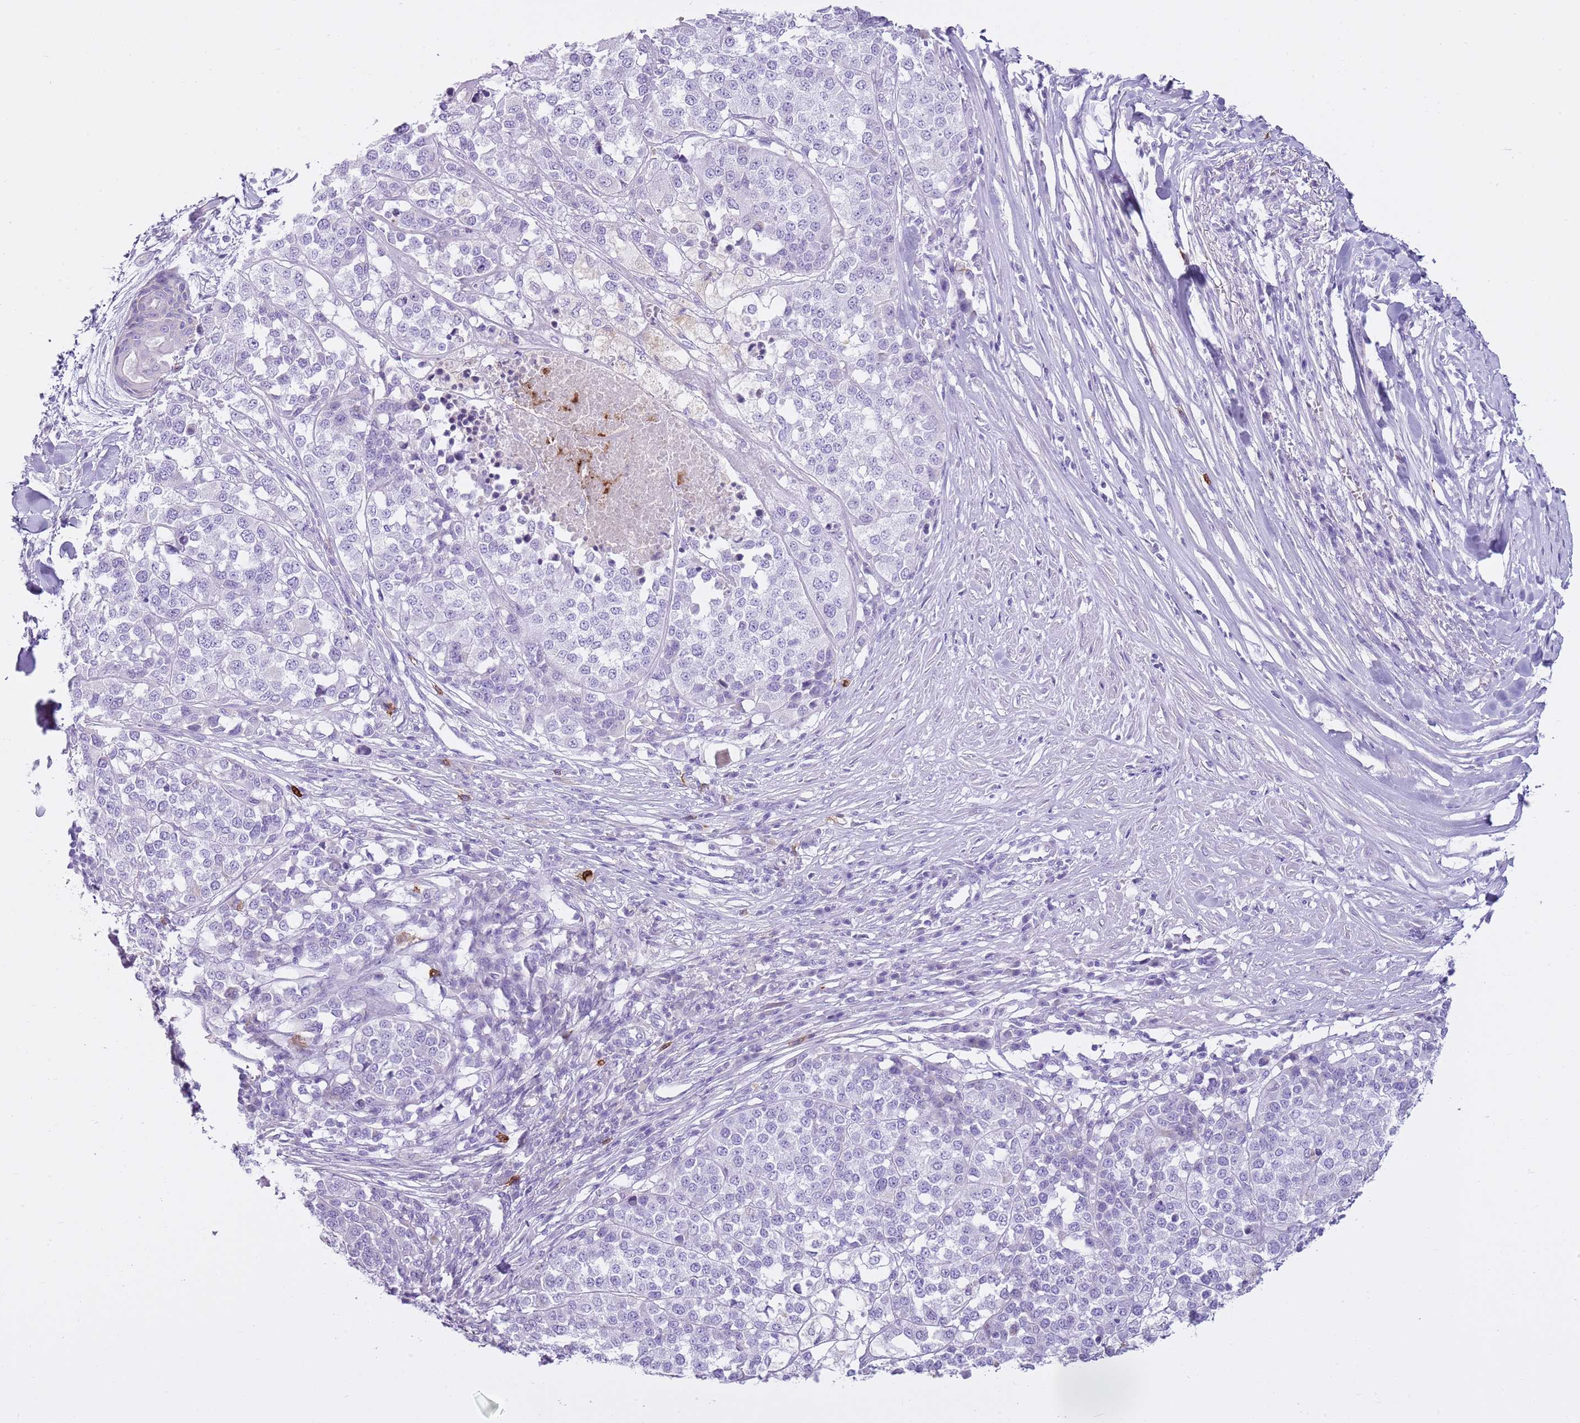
{"staining": {"intensity": "negative", "quantity": "none", "location": "none"}, "tissue": "melanoma", "cell_type": "Tumor cells", "image_type": "cancer", "snomed": [{"axis": "morphology", "description": "Malignant melanoma, Metastatic site"}, {"axis": "topography", "description": "Lymph node"}], "caption": "Immunohistochemistry image of neoplastic tissue: human melanoma stained with DAB (3,3'-diaminobenzidine) shows no significant protein staining in tumor cells. The staining is performed using DAB (3,3'-diaminobenzidine) brown chromogen with nuclei counter-stained in using hematoxylin.", "gene": "CD177", "patient": {"sex": "male", "age": 44}}